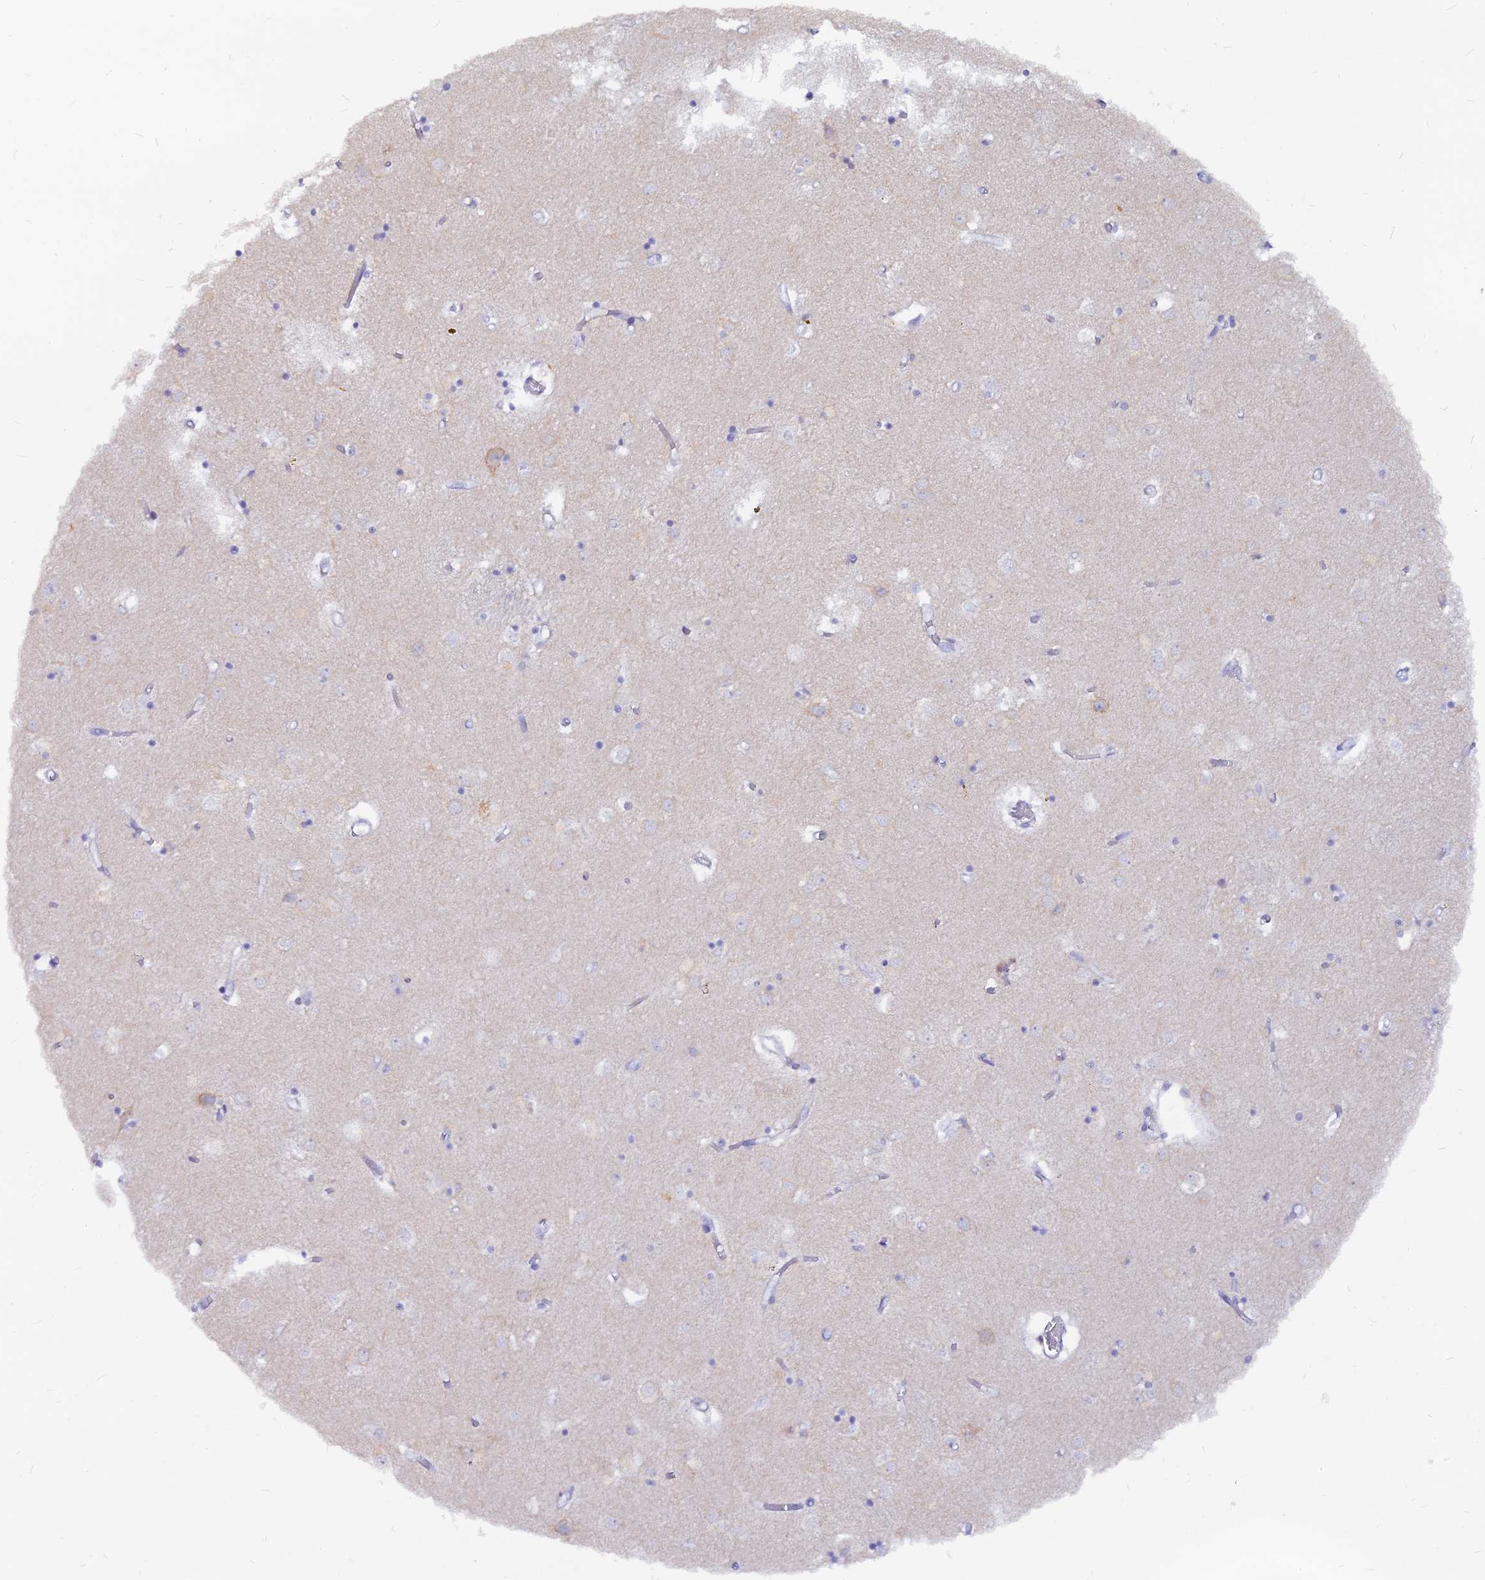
{"staining": {"intensity": "negative", "quantity": "none", "location": "none"}, "tissue": "caudate", "cell_type": "Glial cells", "image_type": "normal", "snomed": [{"axis": "morphology", "description": "Normal tissue, NOS"}, {"axis": "topography", "description": "Lateral ventricle wall"}], "caption": "IHC photomicrograph of normal caudate stained for a protein (brown), which demonstrates no positivity in glial cells.", "gene": "DENND2D", "patient": {"sex": "male", "age": 70}}